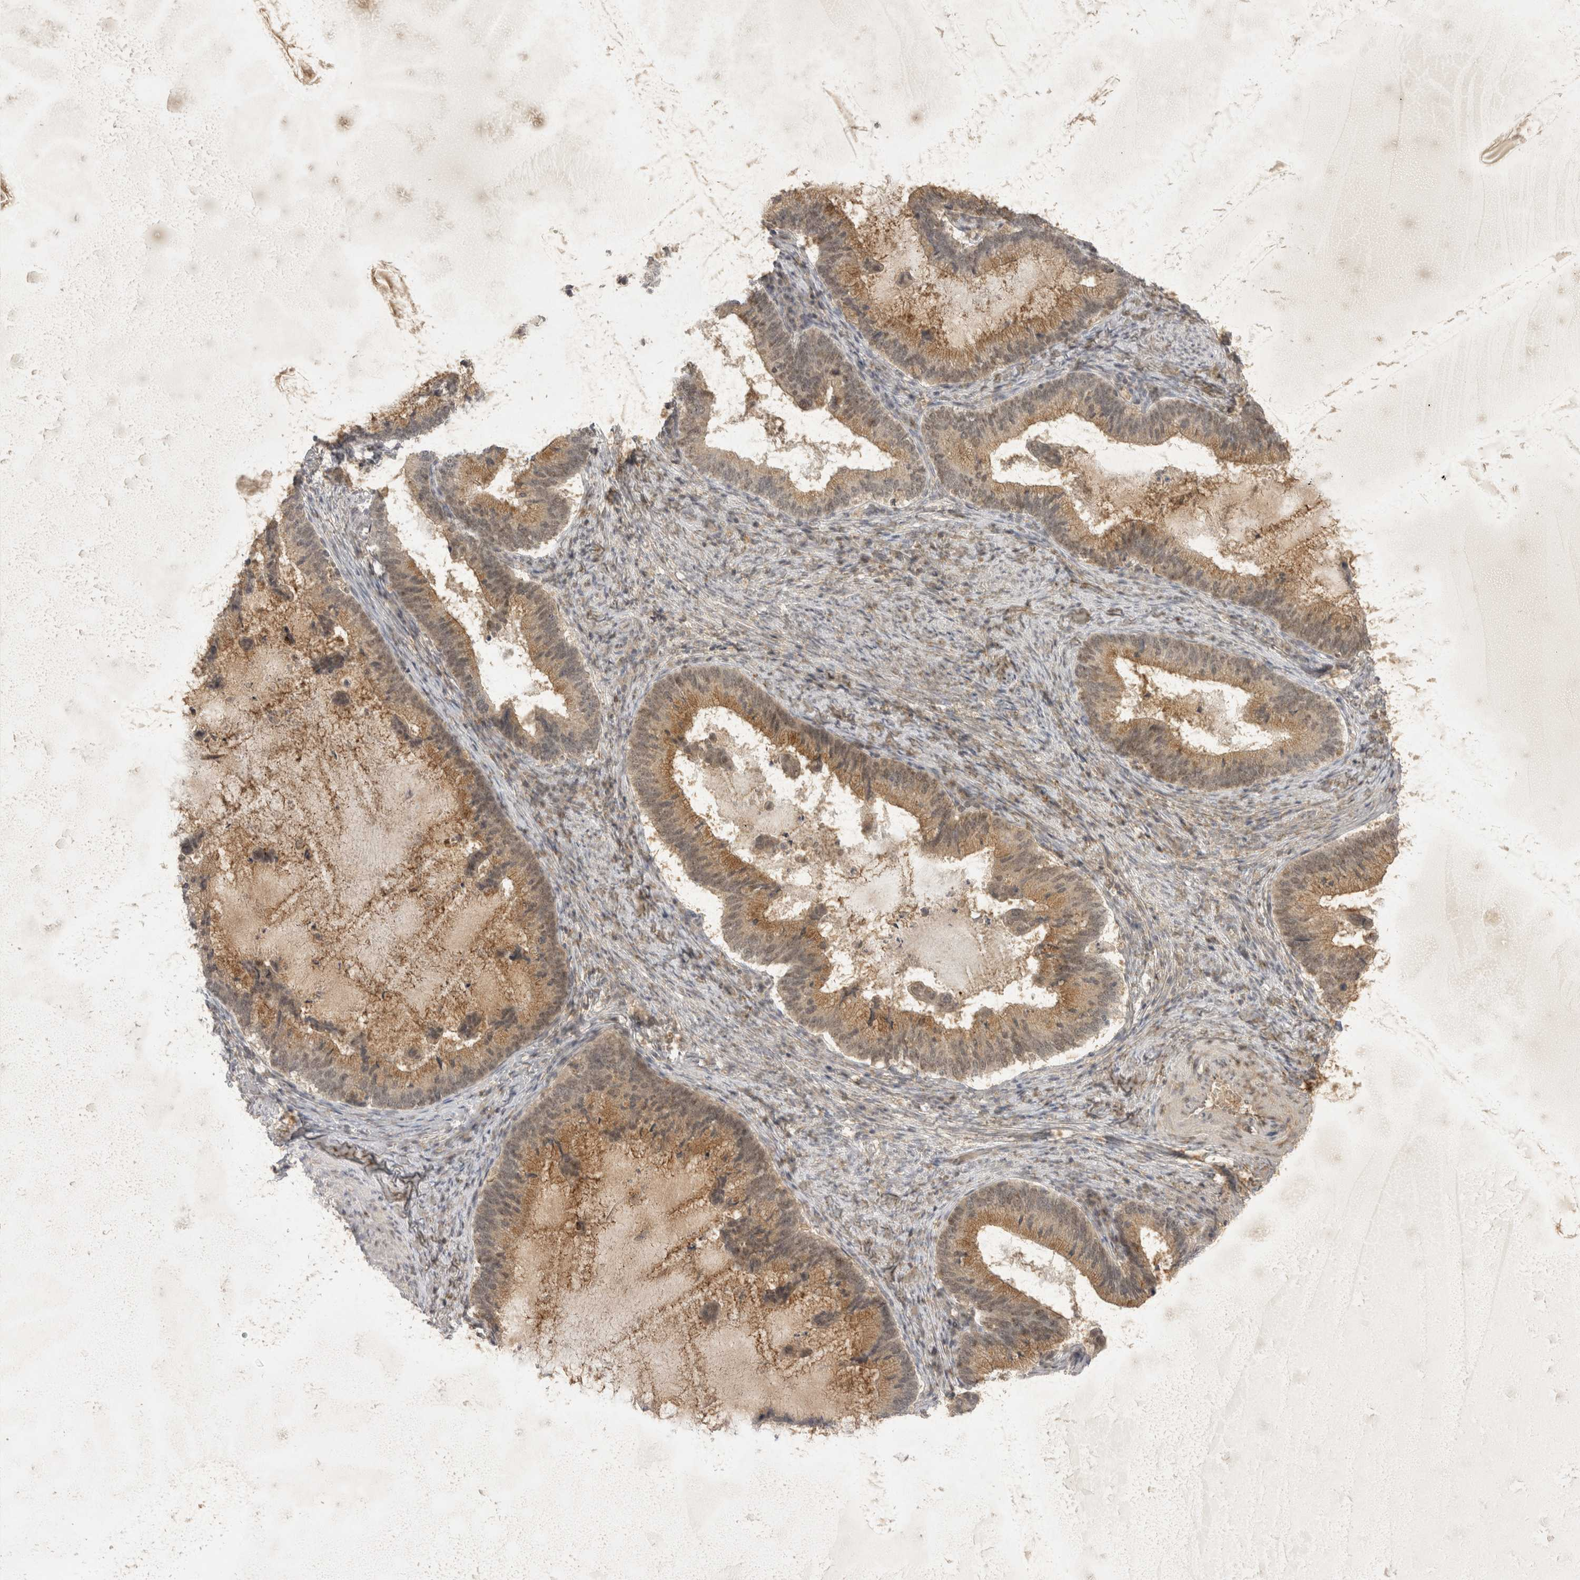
{"staining": {"intensity": "moderate", "quantity": ">75%", "location": "cytoplasmic/membranous"}, "tissue": "cervical cancer", "cell_type": "Tumor cells", "image_type": "cancer", "snomed": [{"axis": "morphology", "description": "Adenocarcinoma, NOS"}, {"axis": "topography", "description": "Cervix"}], "caption": "The immunohistochemical stain shows moderate cytoplasmic/membranous expression in tumor cells of cervical adenocarcinoma tissue.", "gene": "TOM1L2", "patient": {"sex": "female", "age": 36}}